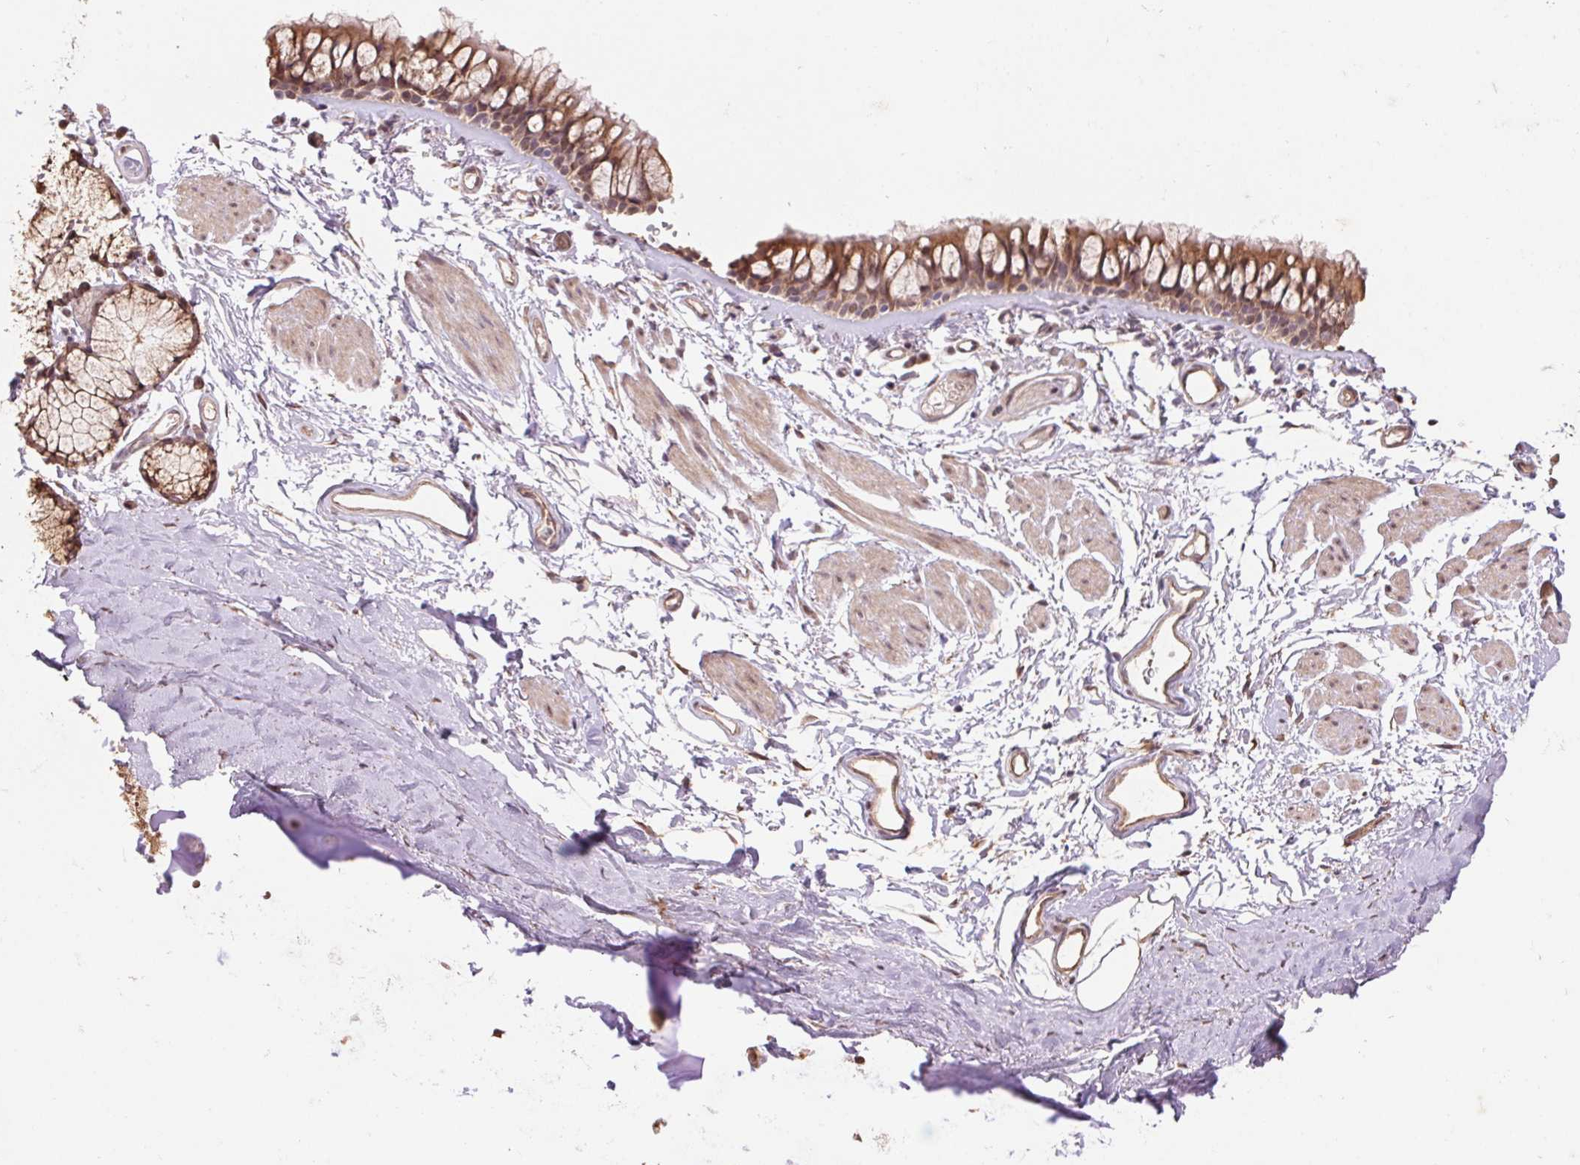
{"staining": {"intensity": "moderate", "quantity": ">75%", "location": "cytoplasmic/membranous"}, "tissue": "adipose tissue", "cell_type": "Adipocytes", "image_type": "normal", "snomed": [{"axis": "morphology", "description": "Normal tissue, NOS"}, {"axis": "topography", "description": "Cartilage tissue"}, {"axis": "topography", "description": "Bronchus"}], "caption": "The image reveals staining of normal adipose tissue, revealing moderate cytoplasmic/membranous protein positivity (brown color) within adipocytes.", "gene": "CUTA", "patient": {"sex": "female", "age": 79}}